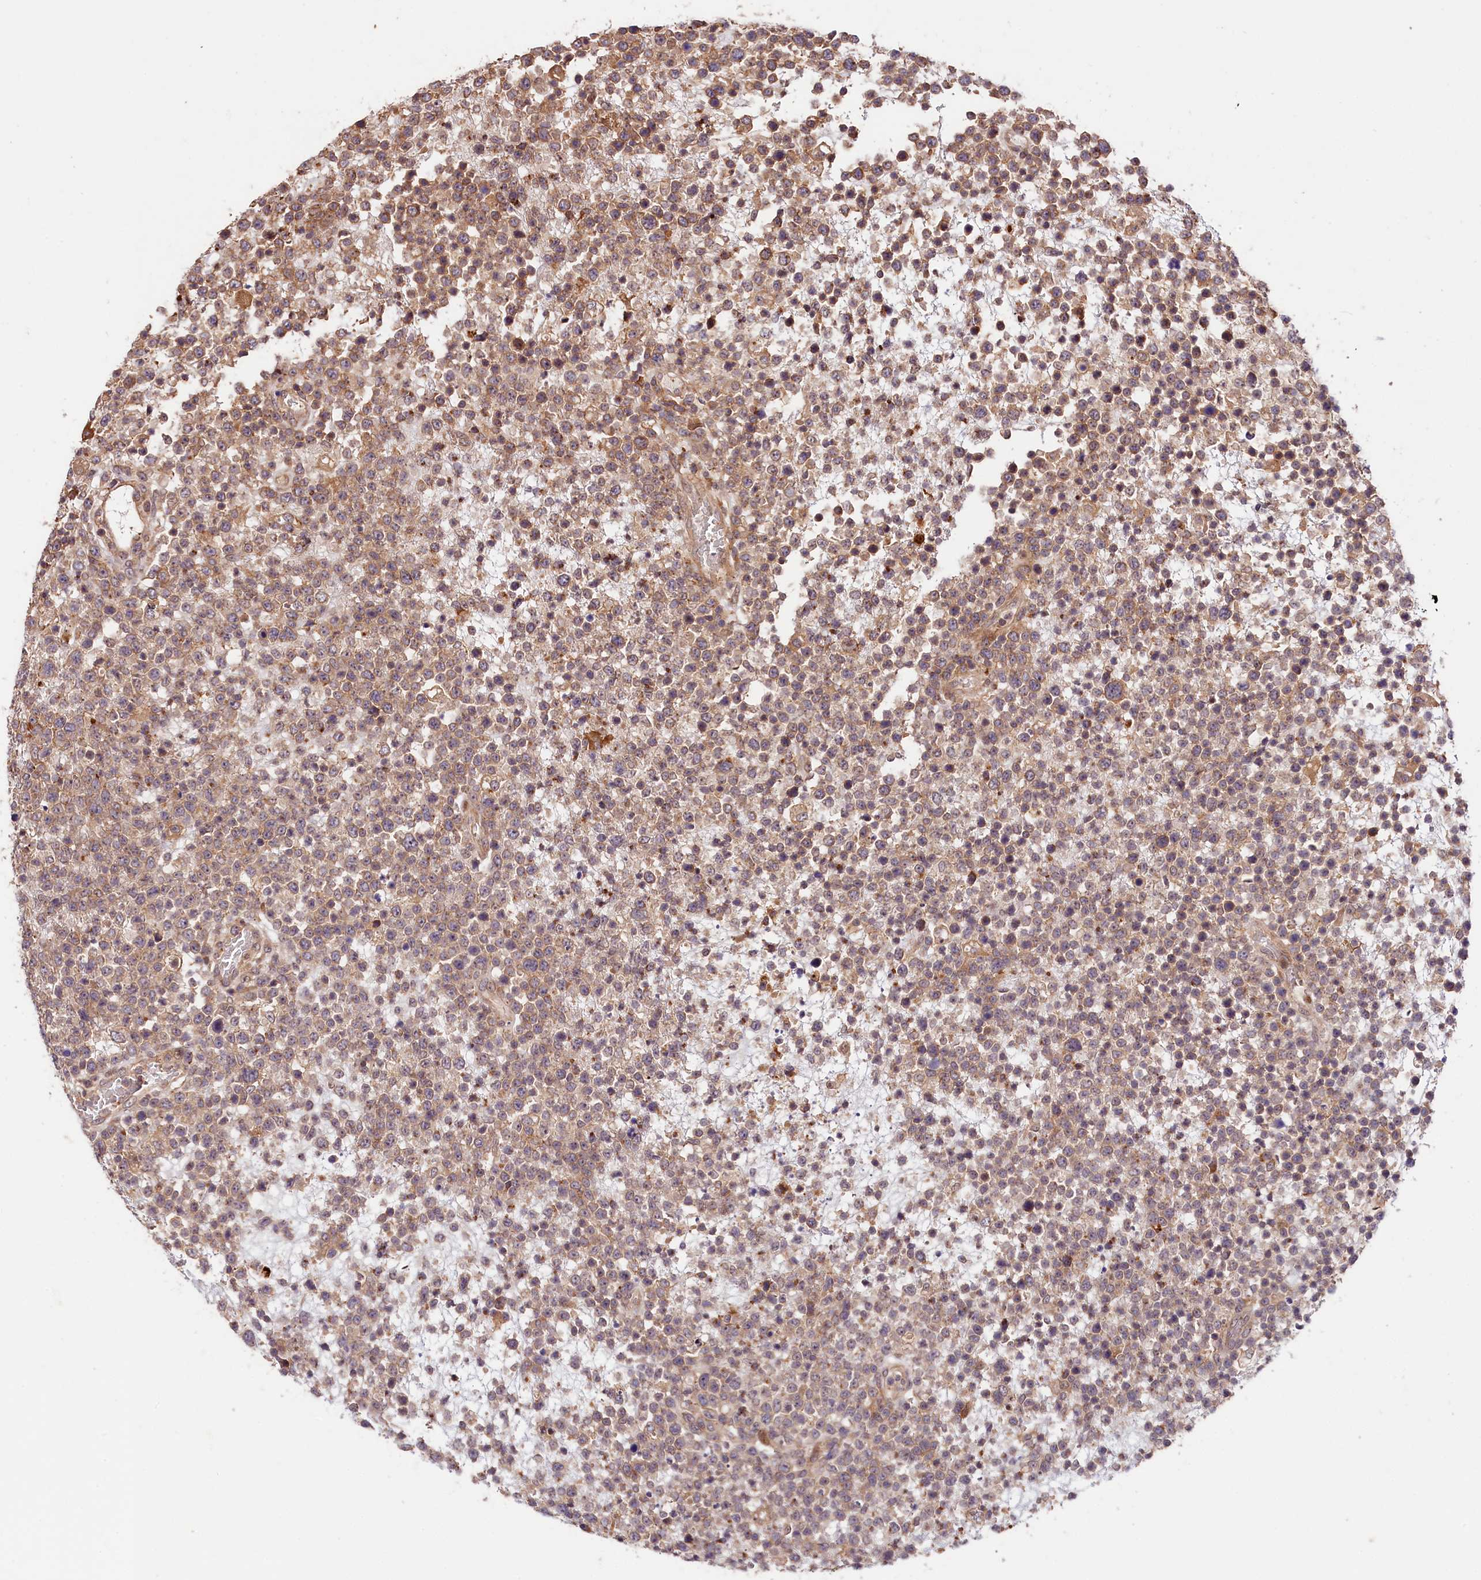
{"staining": {"intensity": "weak", "quantity": ">75%", "location": "cytoplasmic/membranous"}, "tissue": "lymphoma", "cell_type": "Tumor cells", "image_type": "cancer", "snomed": [{"axis": "morphology", "description": "Malignant lymphoma, non-Hodgkin's type, High grade"}, {"axis": "topography", "description": "Colon"}], "caption": "Tumor cells show low levels of weak cytoplasmic/membranous positivity in about >75% of cells in lymphoma.", "gene": "CACNA1H", "patient": {"sex": "female", "age": 53}}